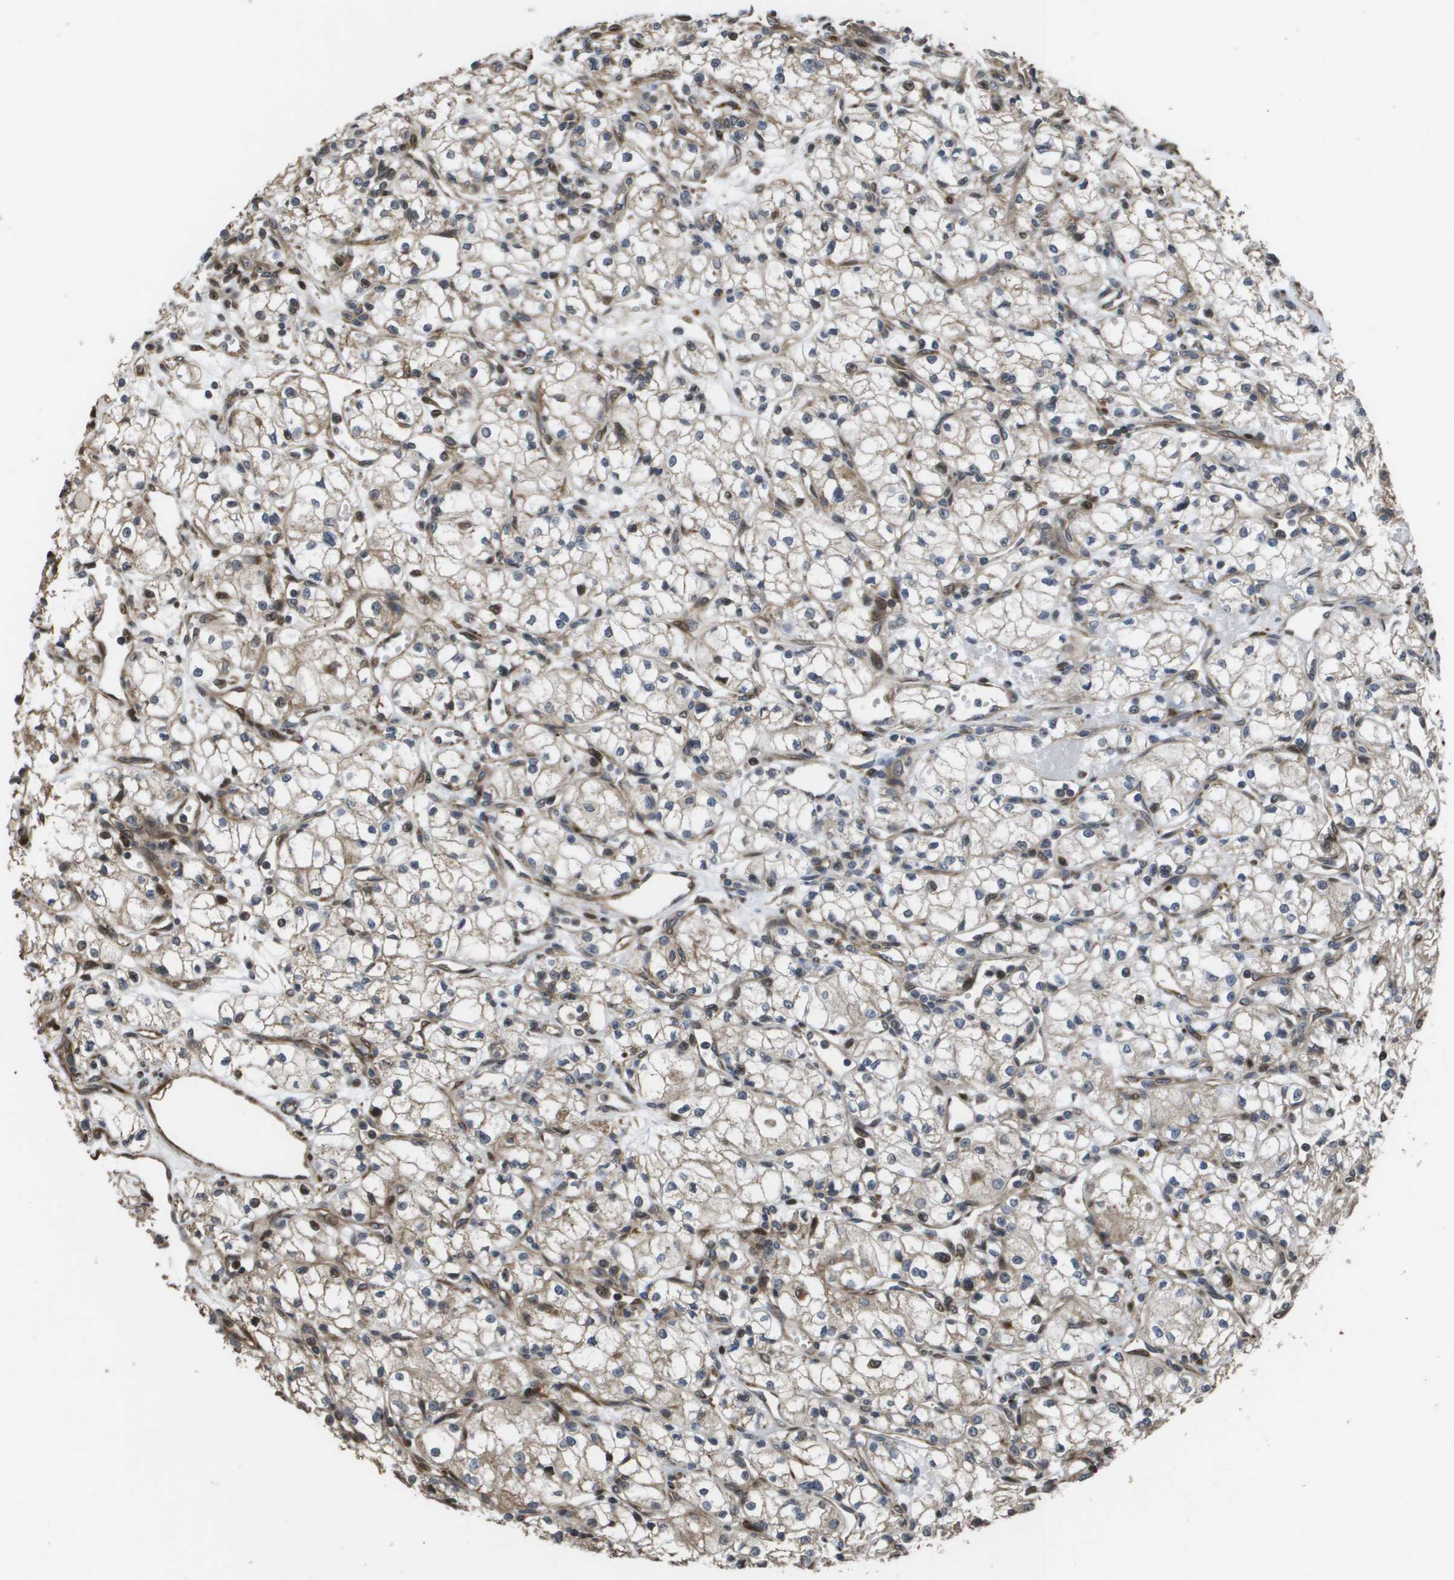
{"staining": {"intensity": "moderate", "quantity": "<25%", "location": "nuclear"}, "tissue": "renal cancer", "cell_type": "Tumor cells", "image_type": "cancer", "snomed": [{"axis": "morphology", "description": "Normal tissue, NOS"}, {"axis": "morphology", "description": "Adenocarcinoma, NOS"}, {"axis": "topography", "description": "Kidney"}], "caption": "A histopathology image showing moderate nuclear expression in approximately <25% of tumor cells in renal cancer (adenocarcinoma), as visualized by brown immunohistochemical staining.", "gene": "AXIN2", "patient": {"sex": "male", "age": 59}}